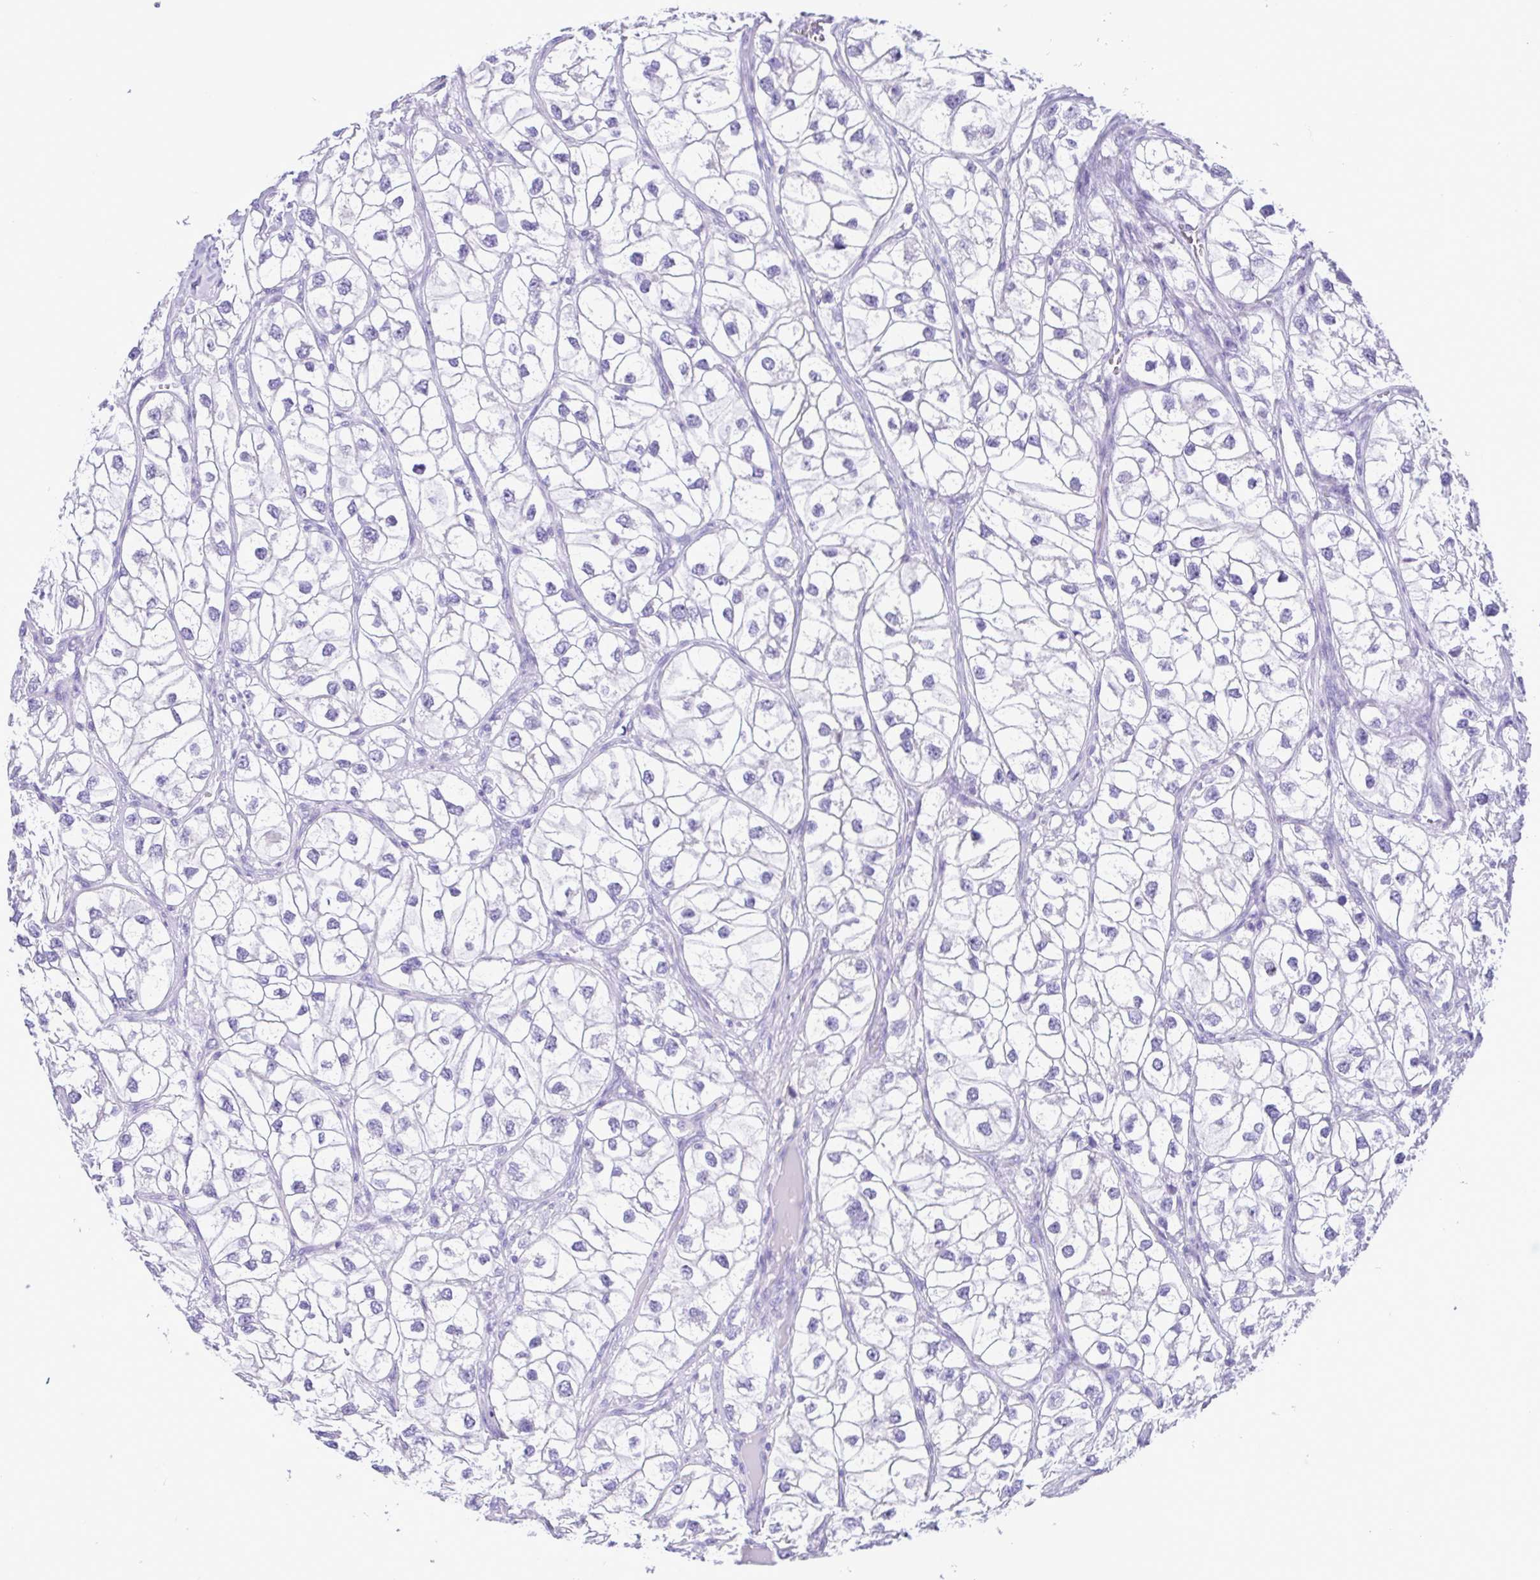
{"staining": {"intensity": "negative", "quantity": "none", "location": "none"}, "tissue": "renal cancer", "cell_type": "Tumor cells", "image_type": "cancer", "snomed": [{"axis": "morphology", "description": "Adenocarcinoma, NOS"}, {"axis": "topography", "description": "Kidney"}], "caption": "Tumor cells show no significant protein expression in adenocarcinoma (renal).", "gene": "SPATA16", "patient": {"sex": "male", "age": 59}}